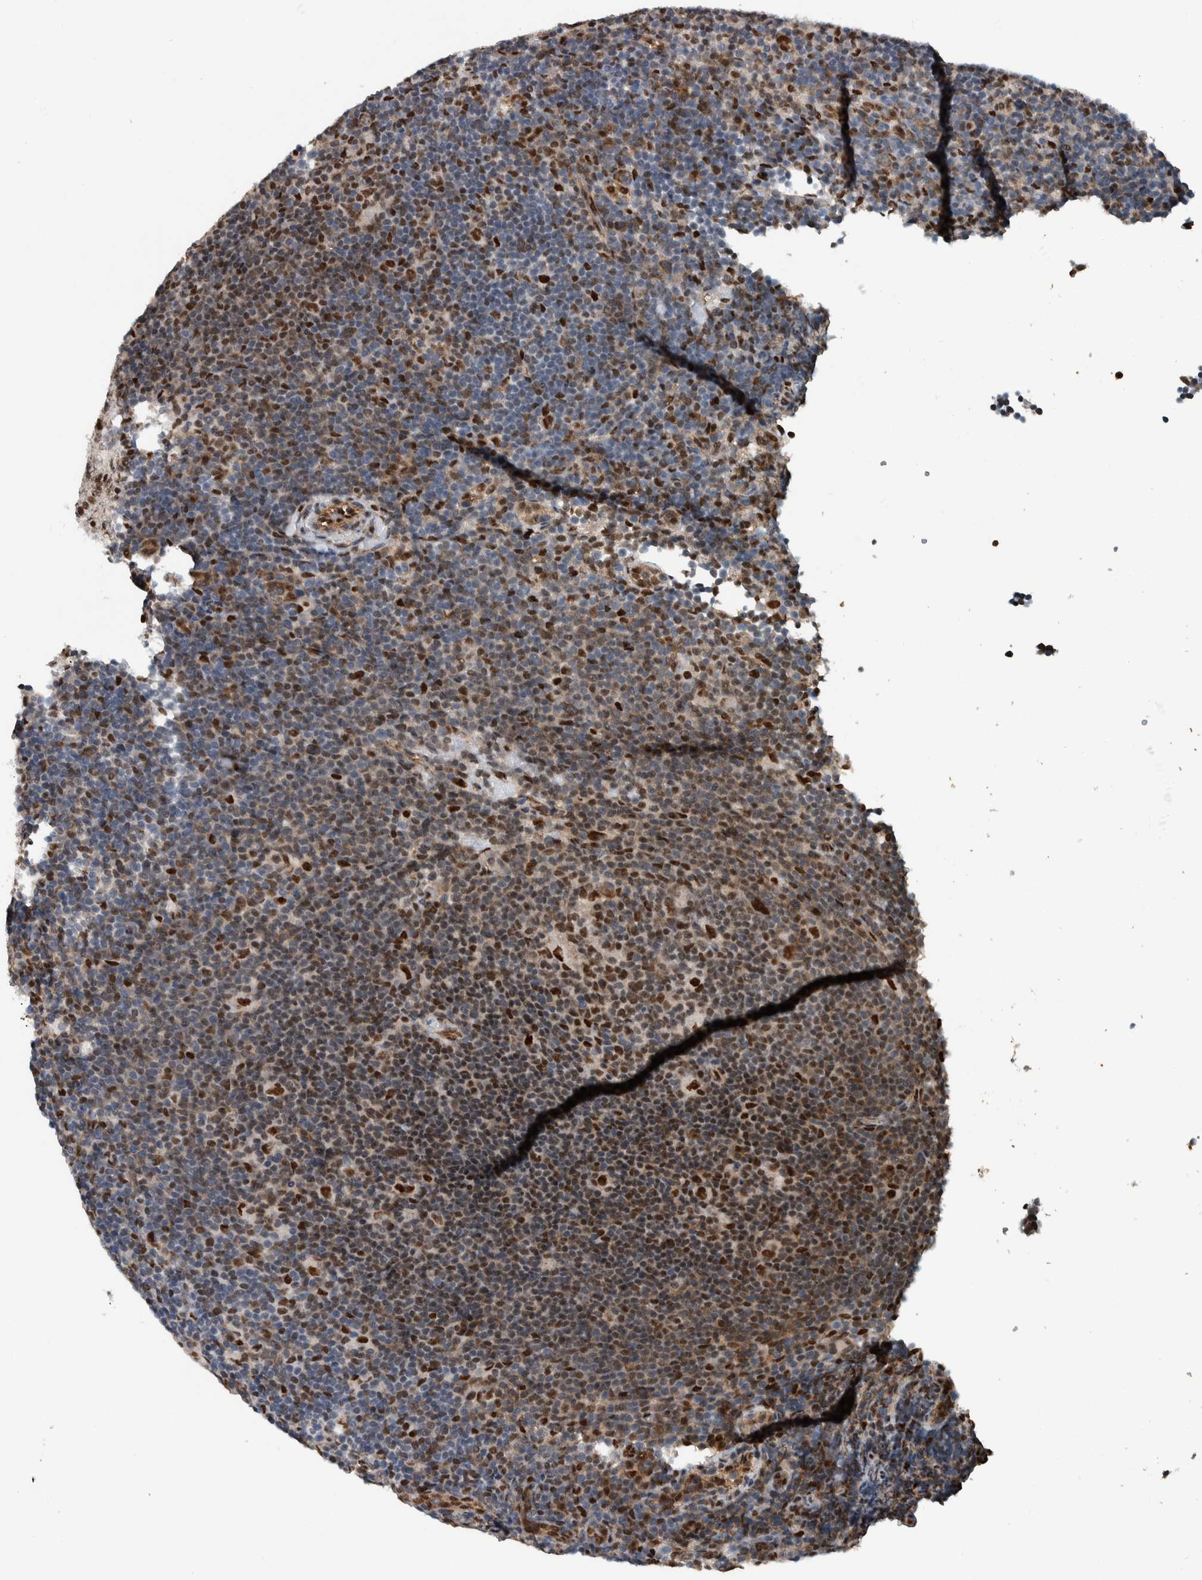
{"staining": {"intensity": "strong", "quantity": ">75%", "location": "nuclear"}, "tissue": "lymphoma", "cell_type": "Tumor cells", "image_type": "cancer", "snomed": [{"axis": "morphology", "description": "Hodgkin's disease, NOS"}, {"axis": "topography", "description": "Lymph node"}], "caption": "This histopathology image reveals immunohistochemistry (IHC) staining of lymphoma, with high strong nuclear positivity in approximately >75% of tumor cells.", "gene": "FAM135B", "patient": {"sex": "female", "age": 57}}